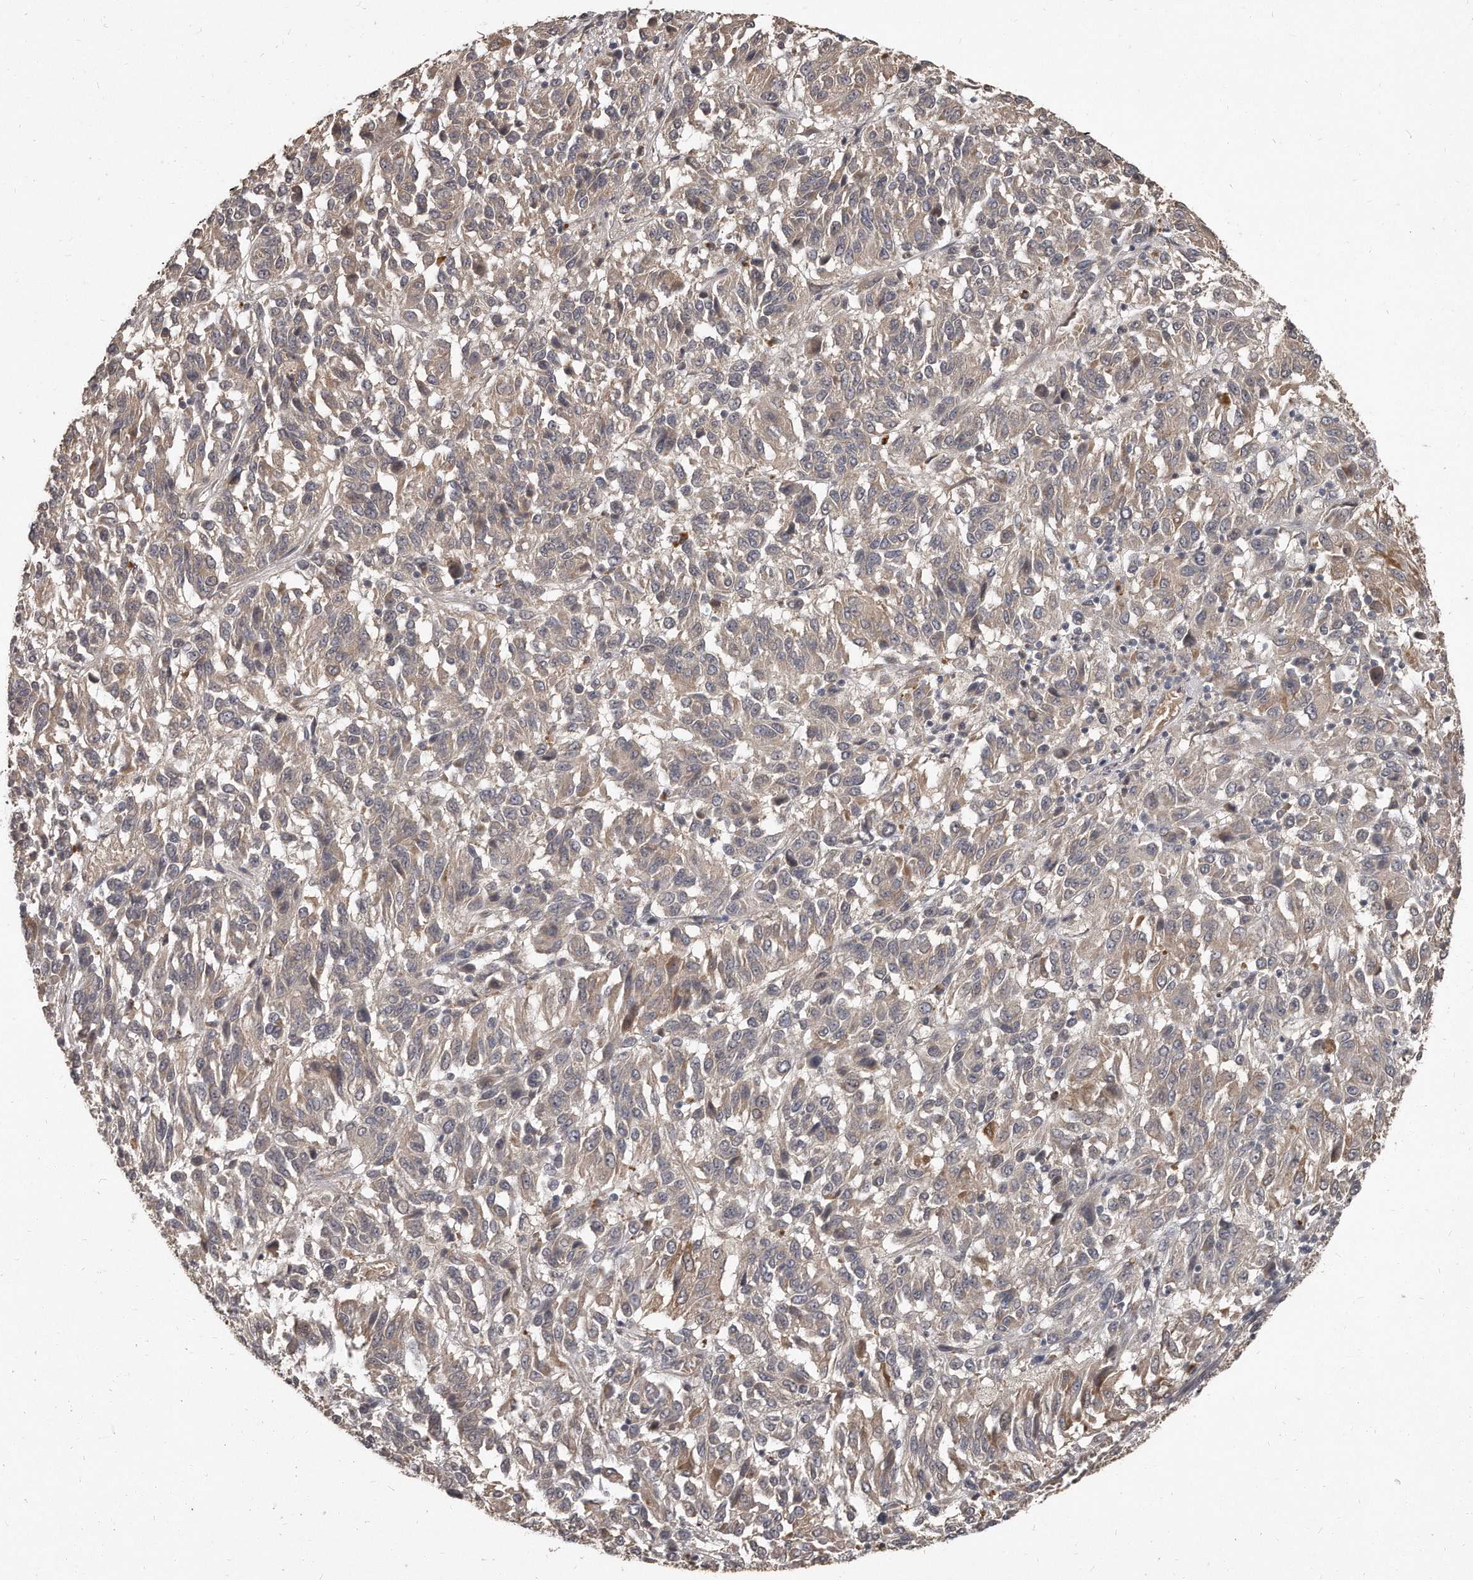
{"staining": {"intensity": "weak", "quantity": "25%-75%", "location": "cytoplasmic/membranous"}, "tissue": "melanoma", "cell_type": "Tumor cells", "image_type": "cancer", "snomed": [{"axis": "morphology", "description": "Malignant melanoma, Metastatic site"}, {"axis": "topography", "description": "Lung"}], "caption": "Malignant melanoma (metastatic site) stained with a protein marker reveals weak staining in tumor cells.", "gene": "GRB10", "patient": {"sex": "male", "age": 64}}